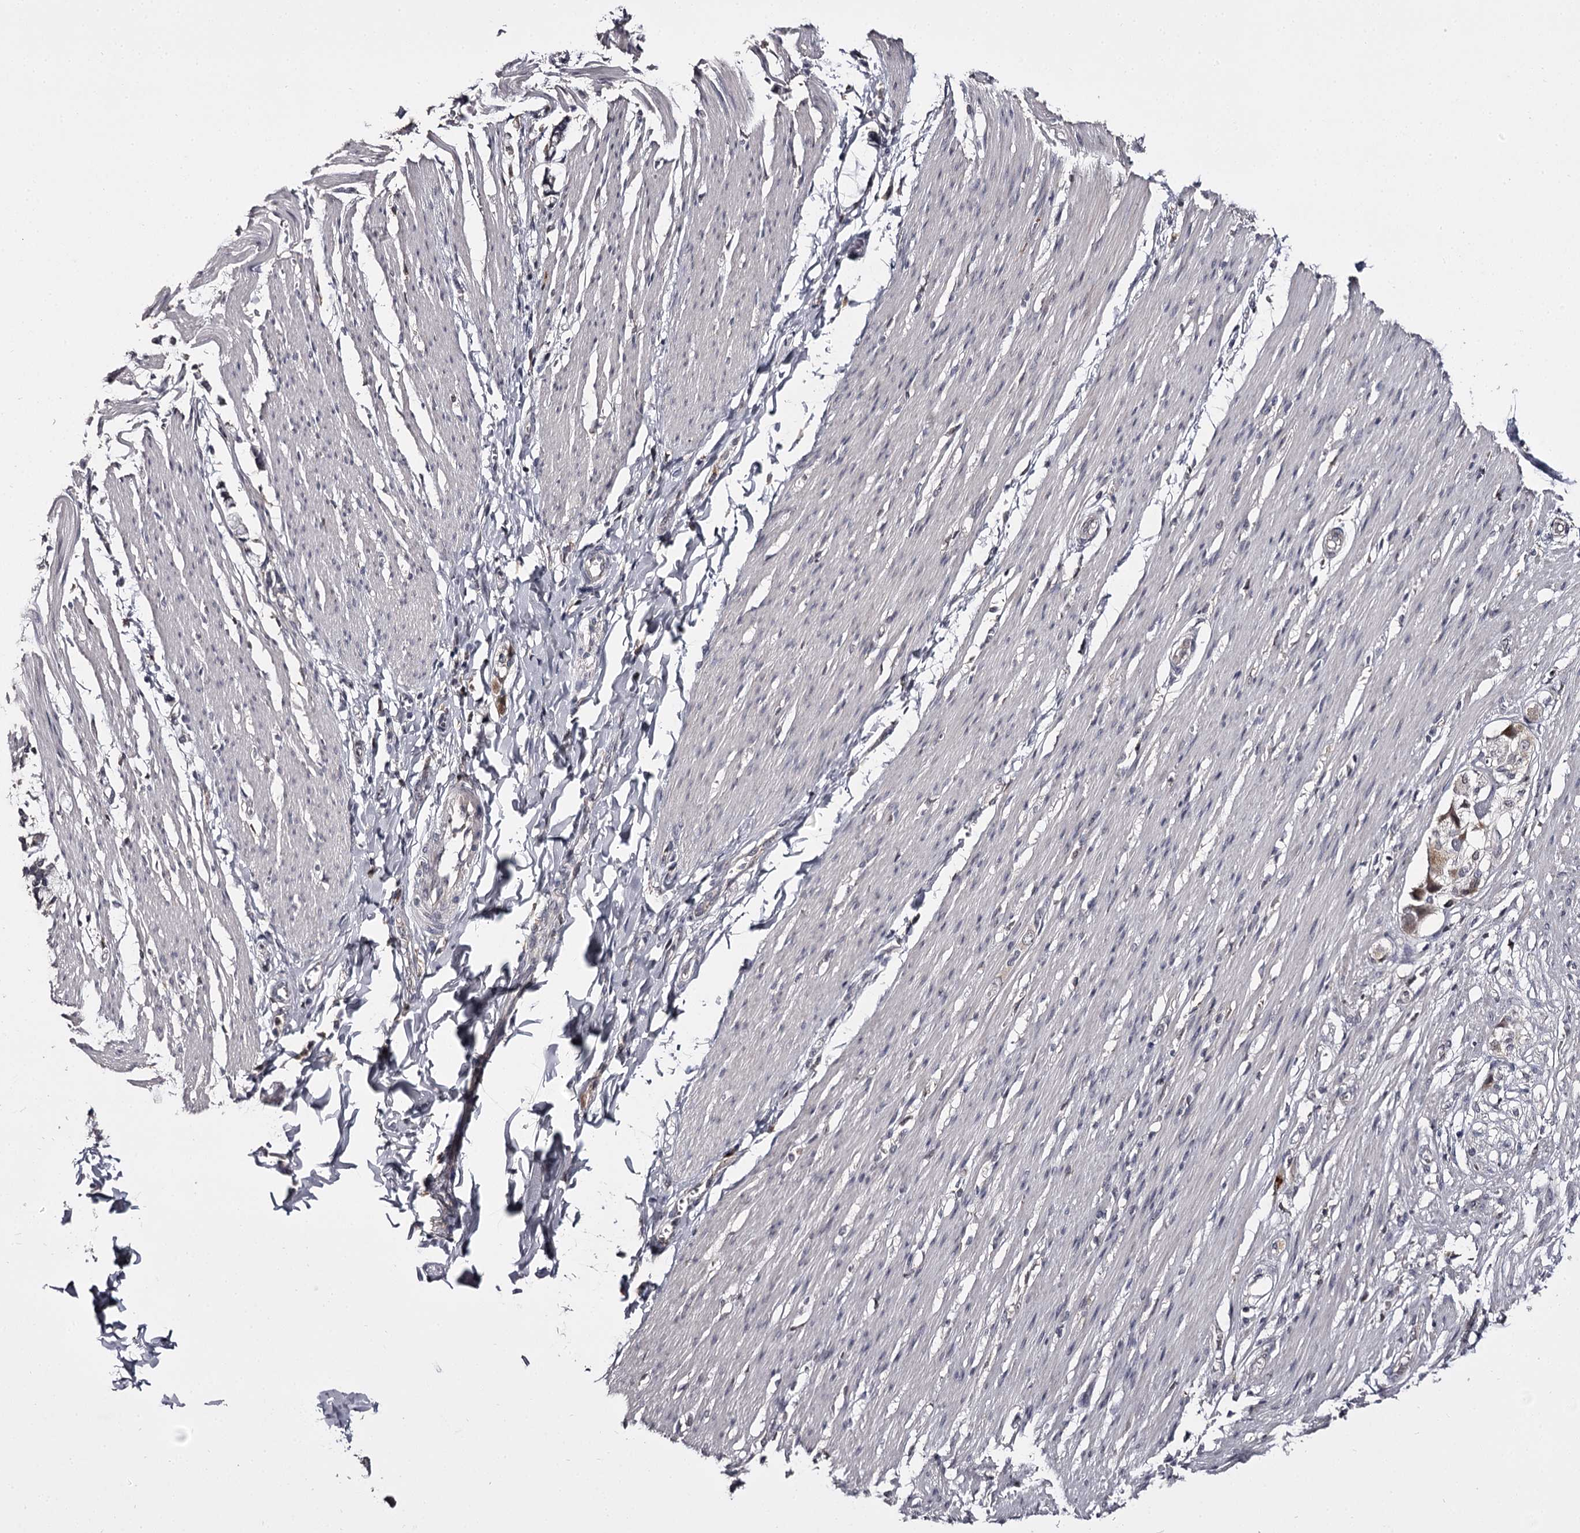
{"staining": {"intensity": "negative", "quantity": "none", "location": "none"}, "tissue": "smooth muscle", "cell_type": "Smooth muscle cells", "image_type": "normal", "snomed": [{"axis": "morphology", "description": "Normal tissue, NOS"}, {"axis": "morphology", "description": "Adenocarcinoma, NOS"}, {"axis": "topography", "description": "Colon"}, {"axis": "topography", "description": "Peripheral nerve tissue"}], "caption": "The photomicrograph reveals no significant staining in smooth muscle cells of smooth muscle. (IHC, brightfield microscopy, high magnification).", "gene": "SLC32A1", "patient": {"sex": "male", "age": 14}}